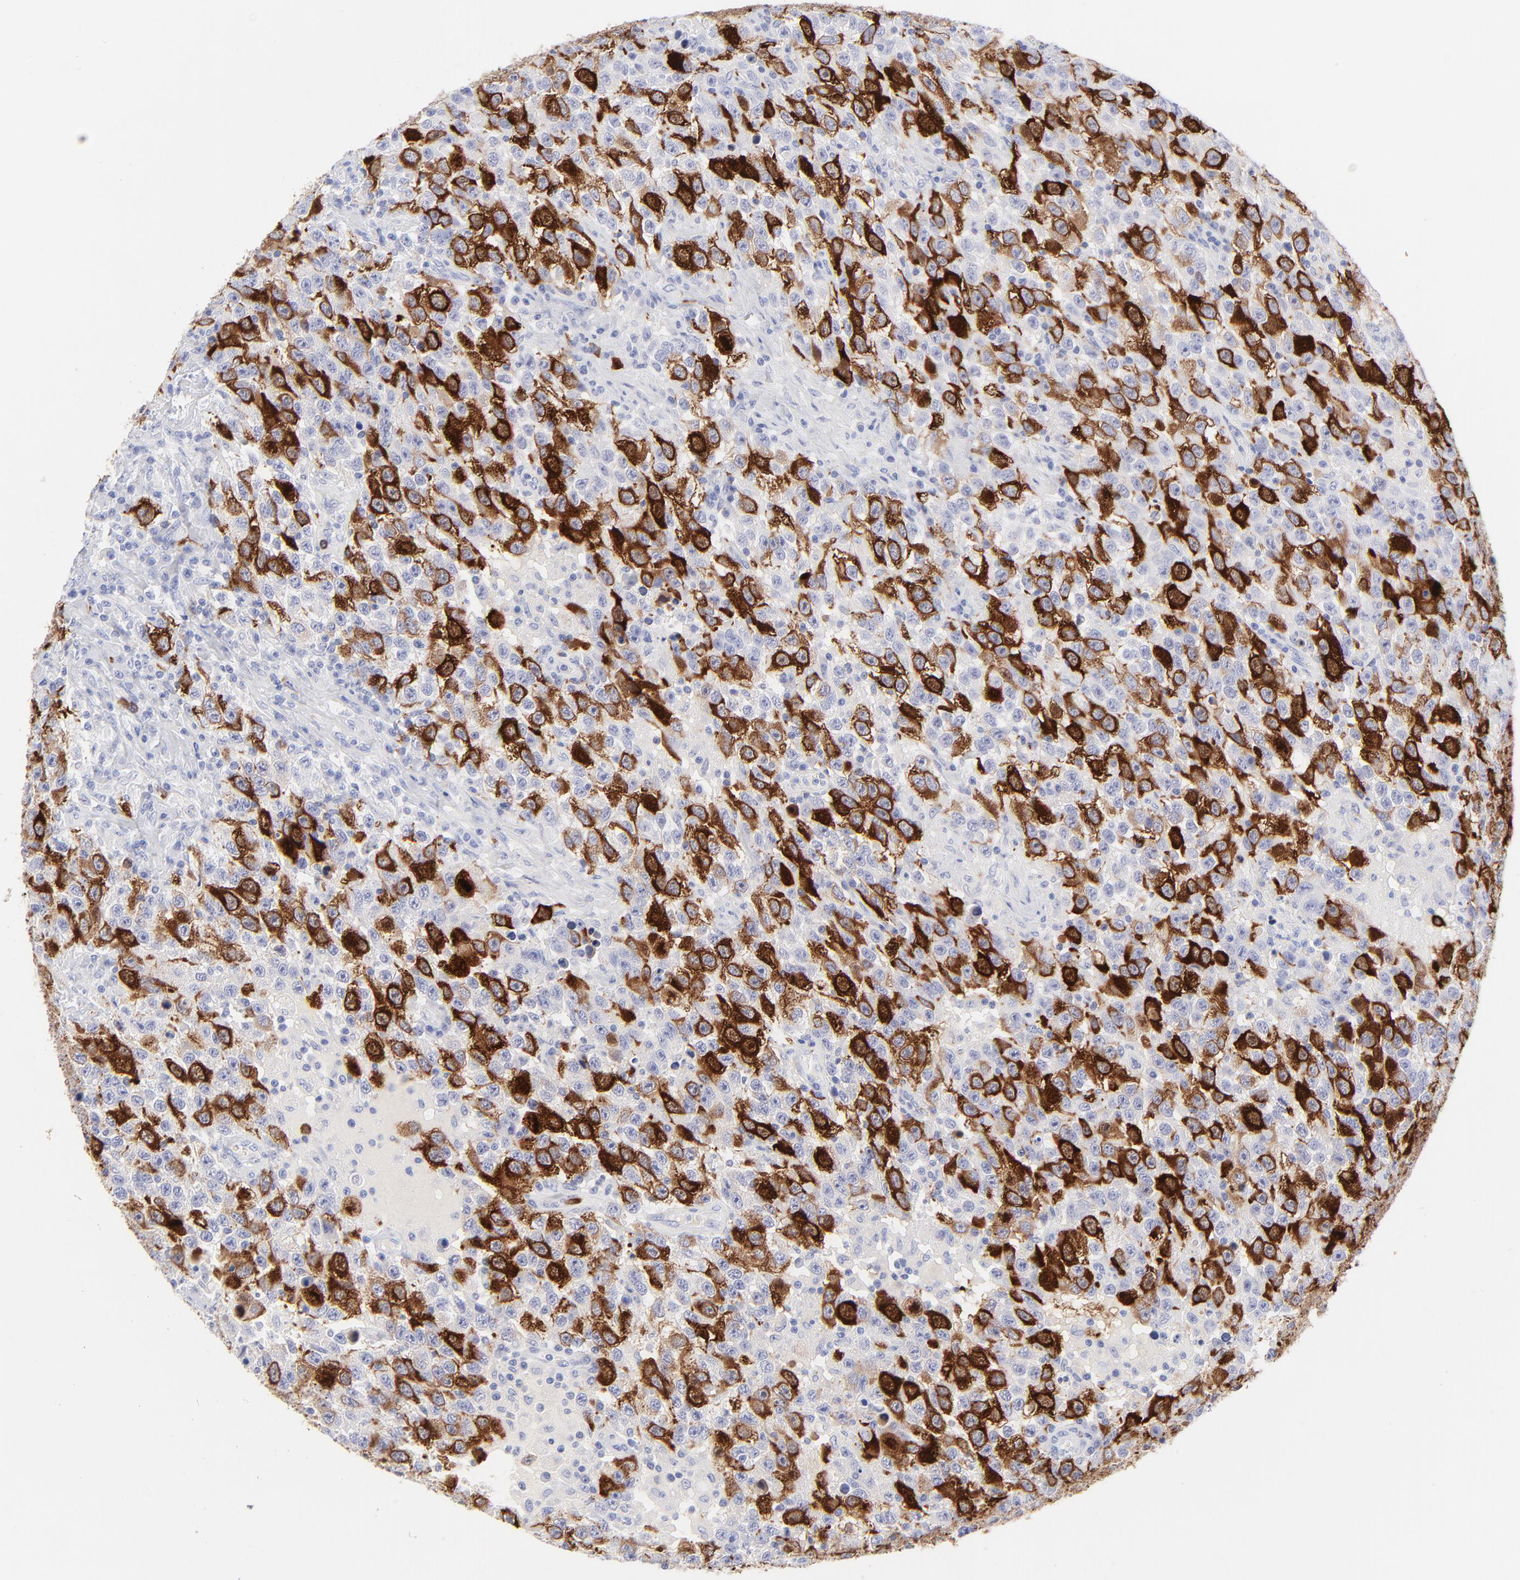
{"staining": {"intensity": "moderate", "quantity": "25%-75%", "location": "cytoplasmic/membranous"}, "tissue": "testis cancer", "cell_type": "Tumor cells", "image_type": "cancer", "snomed": [{"axis": "morphology", "description": "Seminoma, NOS"}, {"axis": "topography", "description": "Testis"}], "caption": "Seminoma (testis) stained for a protein (brown) reveals moderate cytoplasmic/membranous positive expression in about 25%-75% of tumor cells.", "gene": "CCNB1", "patient": {"sex": "male", "age": 41}}